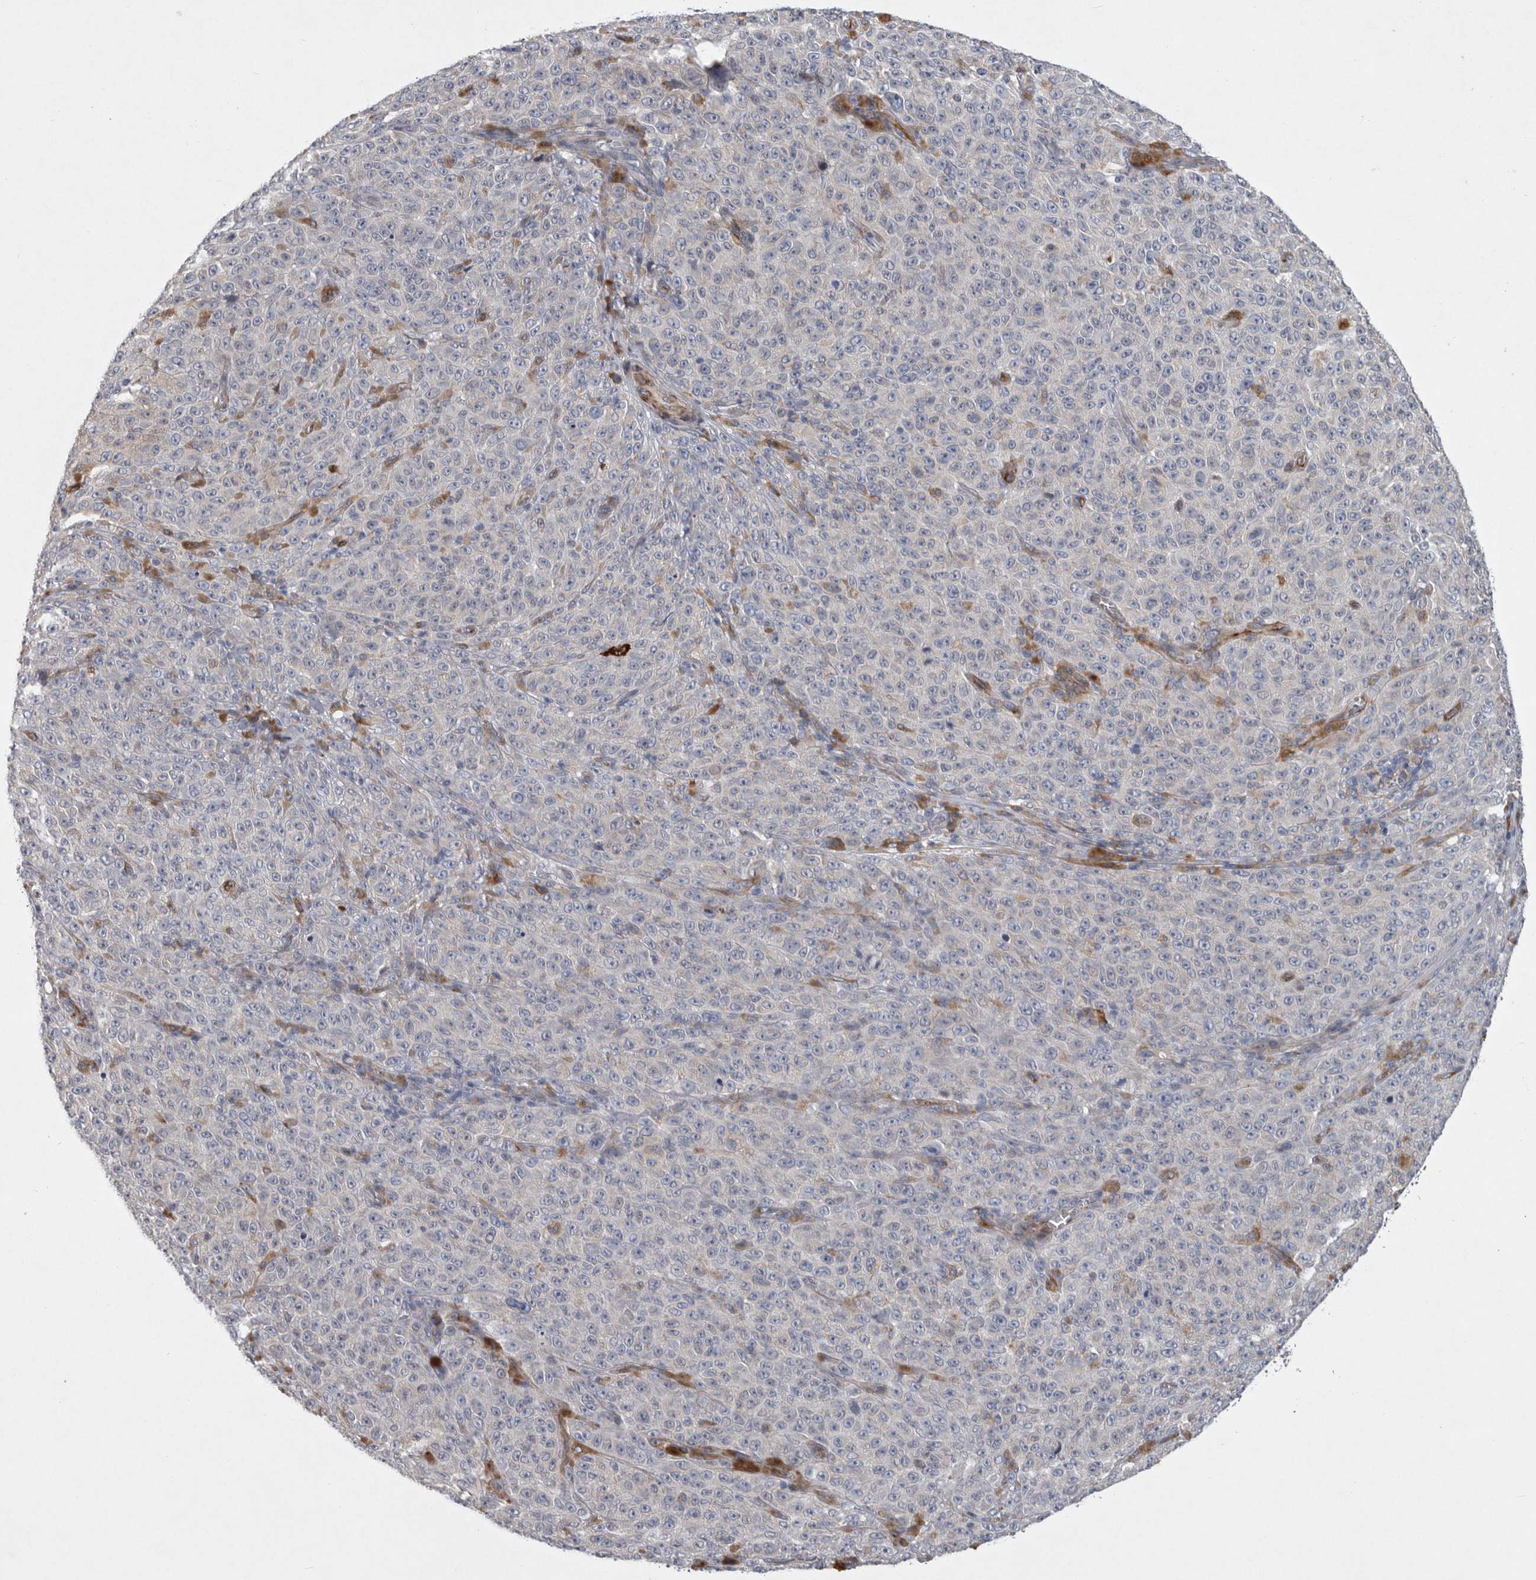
{"staining": {"intensity": "negative", "quantity": "none", "location": "none"}, "tissue": "melanoma", "cell_type": "Tumor cells", "image_type": "cancer", "snomed": [{"axis": "morphology", "description": "Malignant melanoma, NOS"}, {"axis": "topography", "description": "Skin"}], "caption": "This micrograph is of malignant melanoma stained with IHC to label a protein in brown with the nuclei are counter-stained blue. There is no staining in tumor cells.", "gene": "MINPP1", "patient": {"sex": "female", "age": 82}}